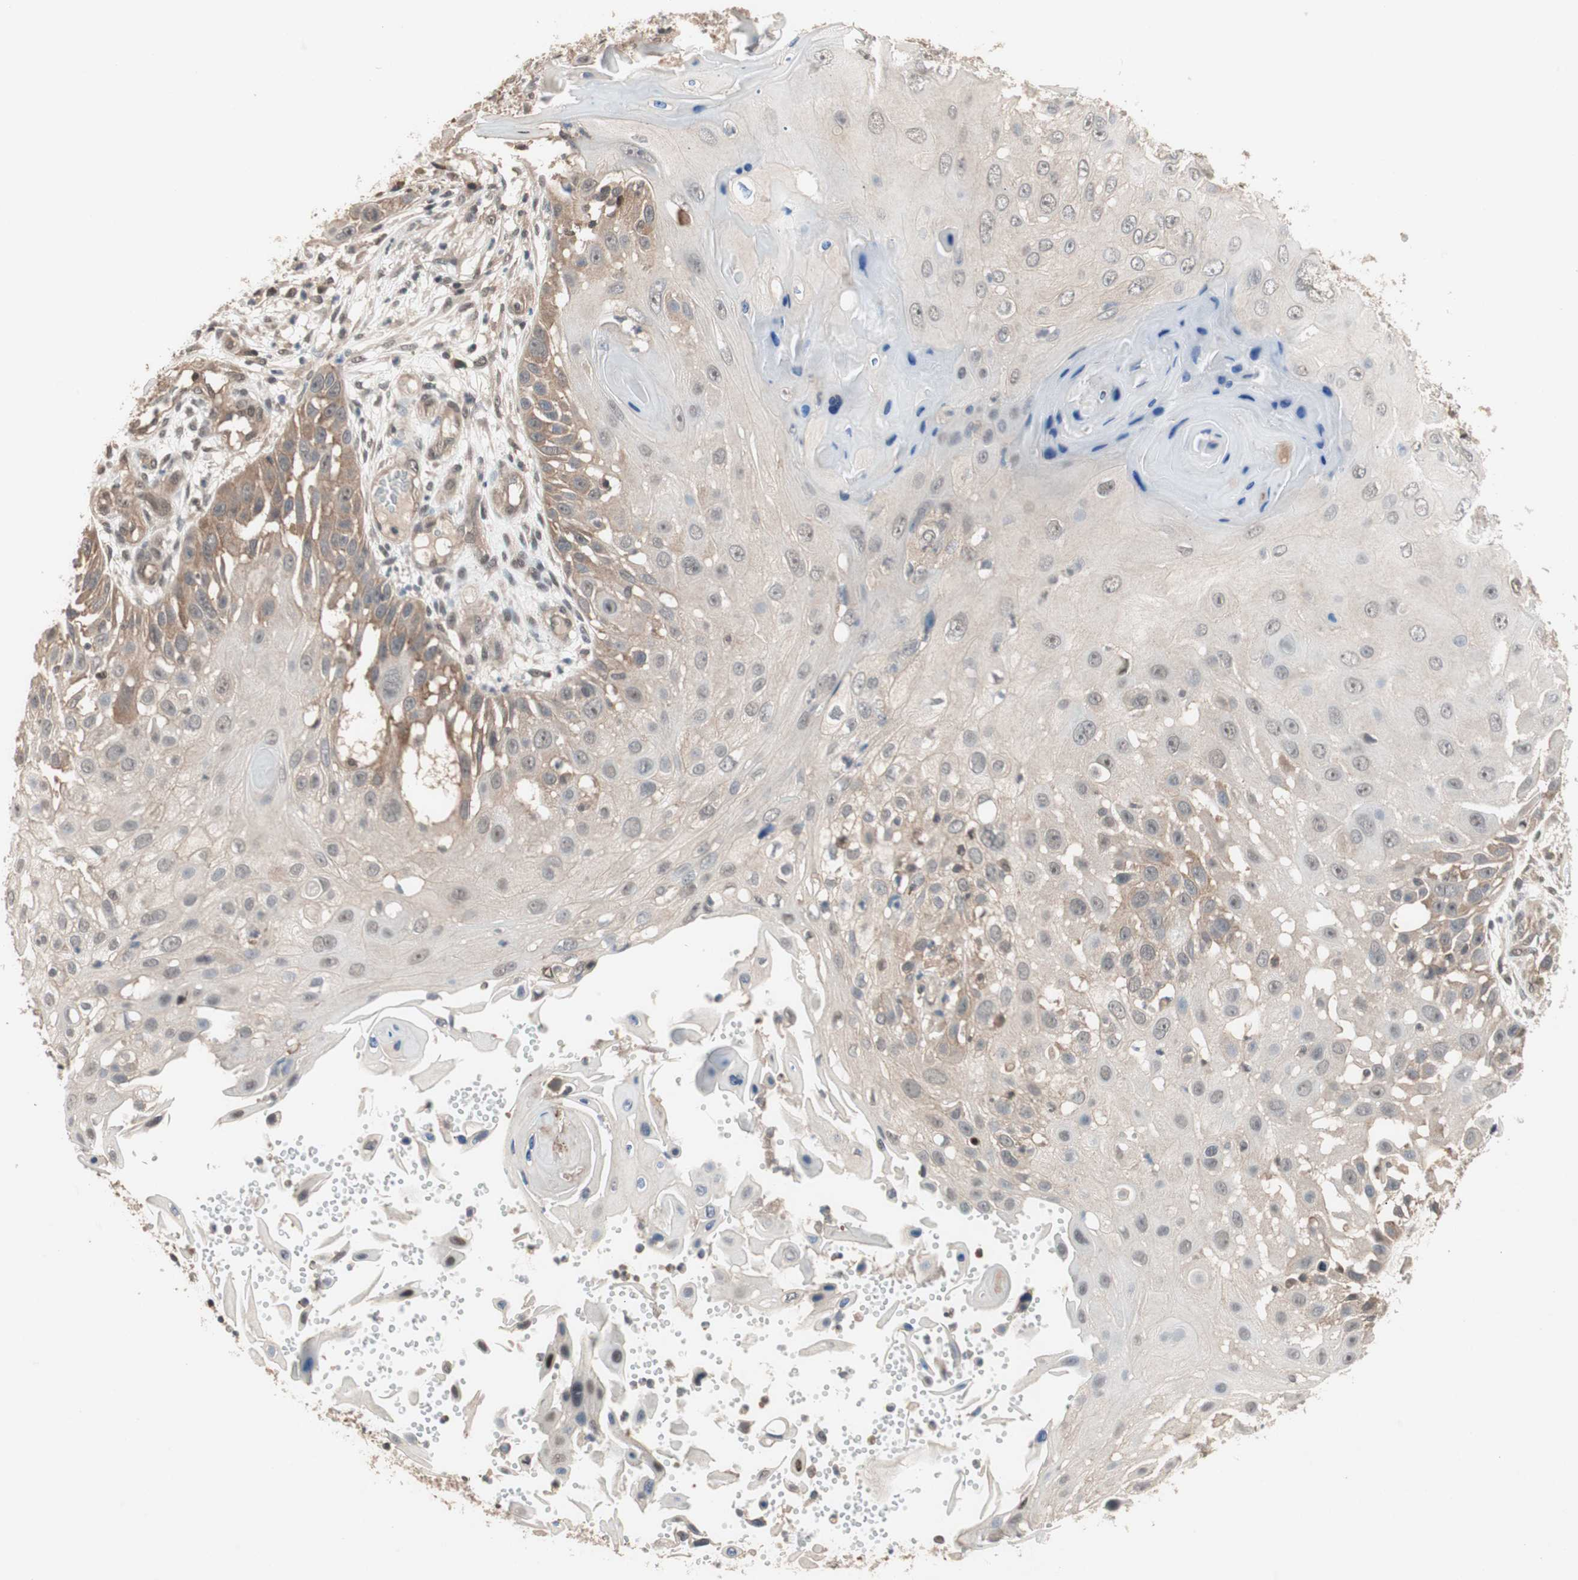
{"staining": {"intensity": "moderate", "quantity": "25%-75%", "location": "cytoplasmic/membranous"}, "tissue": "skin cancer", "cell_type": "Tumor cells", "image_type": "cancer", "snomed": [{"axis": "morphology", "description": "Squamous cell carcinoma, NOS"}, {"axis": "topography", "description": "Skin"}], "caption": "A brown stain labels moderate cytoplasmic/membranous positivity of a protein in squamous cell carcinoma (skin) tumor cells. The protein is shown in brown color, while the nuclei are stained blue.", "gene": "GART", "patient": {"sex": "female", "age": 44}}